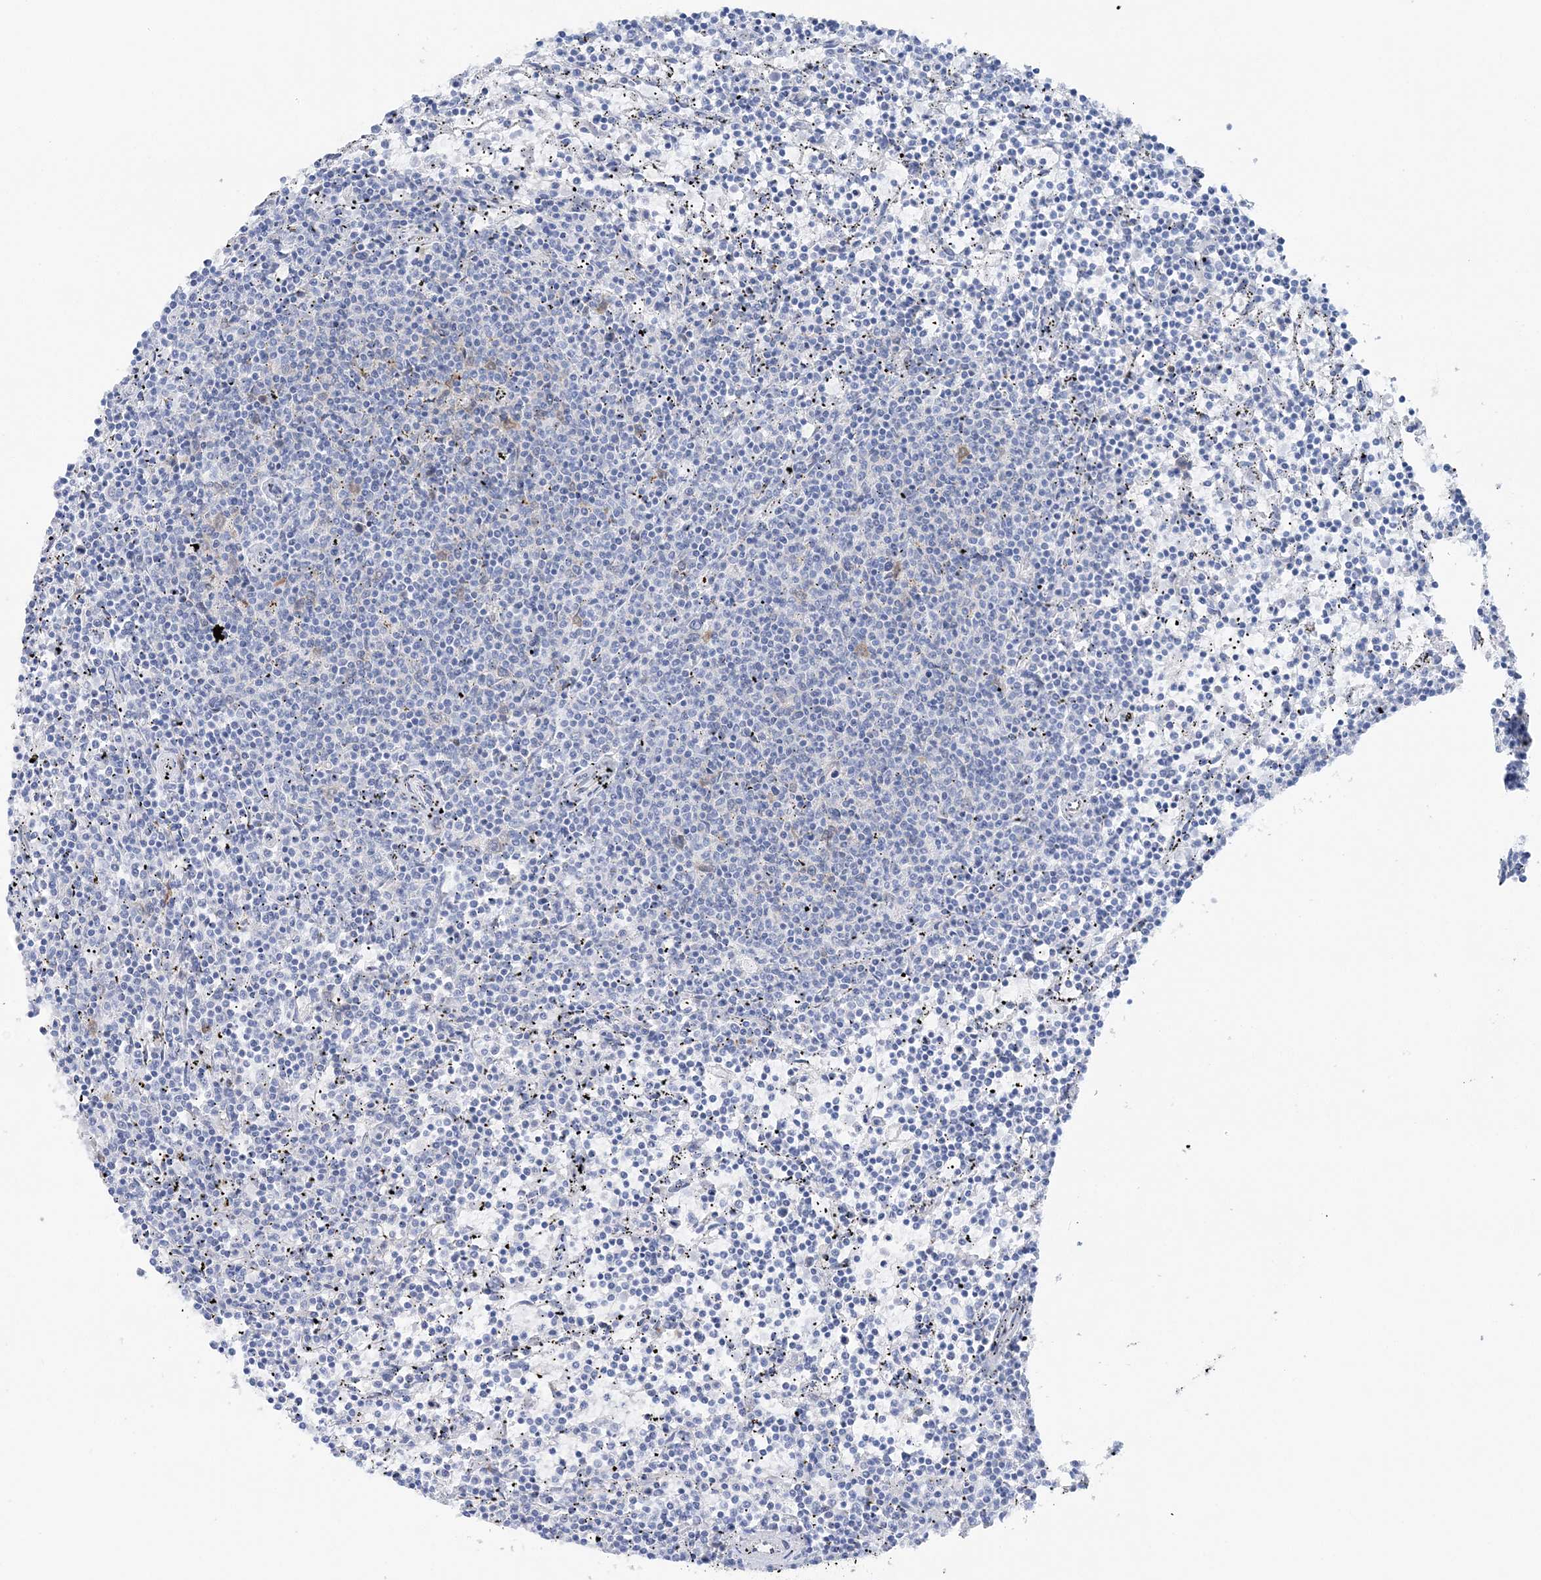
{"staining": {"intensity": "negative", "quantity": "none", "location": "none"}, "tissue": "lymphoma", "cell_type": "Tumor cells", "image_type": "cancer", "snomed": [{"axis": "morphology", "description": "Malignant lymphoma, non-Hodgkin's type, Low grade"}, {"axis": "topography", "description": "Spleen"}], "caption": "High power microscopy micrograph of an immunohistochemistry micrograph of lymphoma, revealing no significant expression in tumor cells.", "gene": "HMGCS1", "patient": {"sex": "female", "age": 50}}